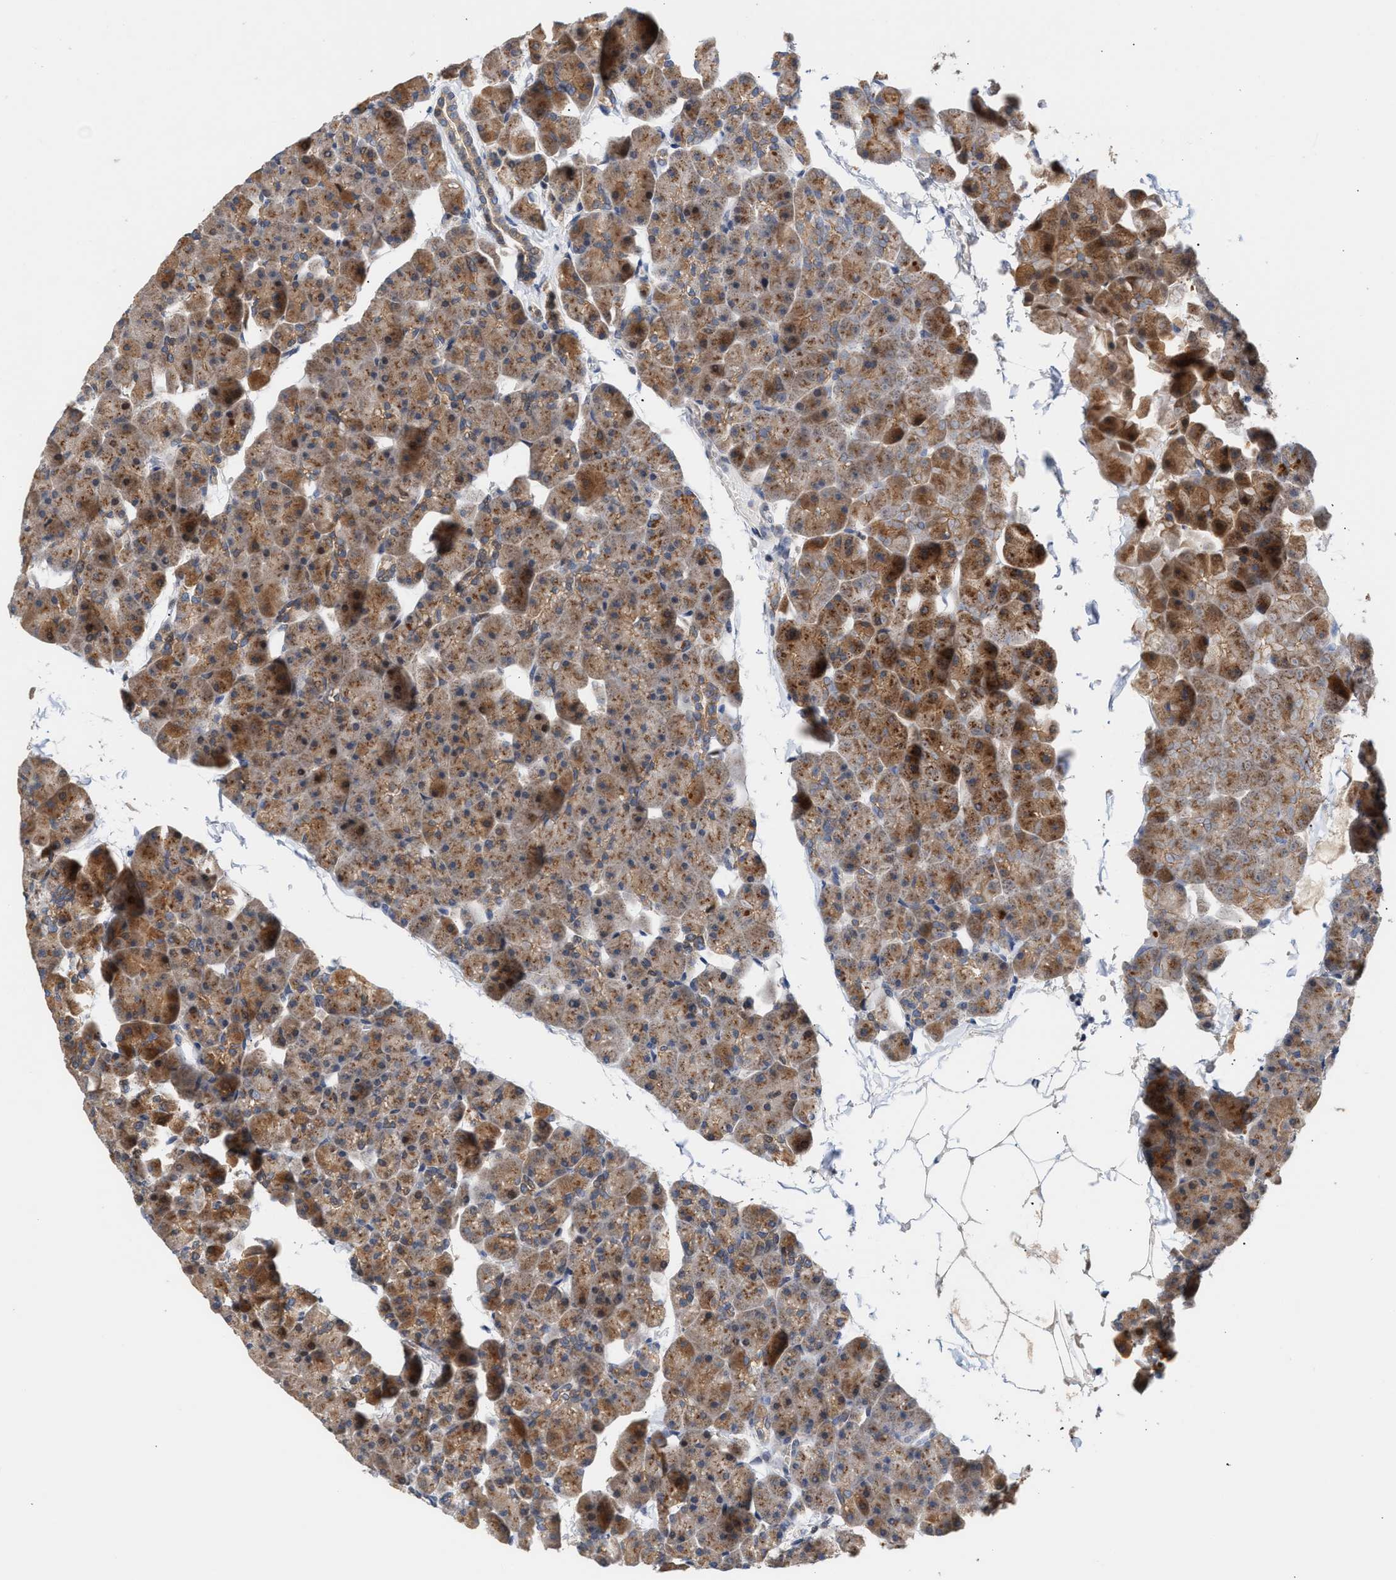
{"staining": {"intensity": "moderate", "quantity": ">75%", "location": "cytoplasmic/membranous"}, "tissue": "pancreas", "cell_type": "Exocrine glandular cells", "image_type": "normal", "snomed": [{"axis": "morphology", "description": "Normal tissue, NOS"}, {"axis": "topography", "description": "Pancreas"}], "caption": "Protein expression analysis of unremarkable human pancreas reveals moderate cytoplasmic/membranous positivity in approximately >75% of exocrine glandular cells. The protein is stained brown, and the nuclei are stained in blue (DAB (3,3'-diaminobenzidine) IHC with brightfield microscopy, high magnification).", "gene": "MKNK2", "patient": {"sex": "male", "age": 35}}